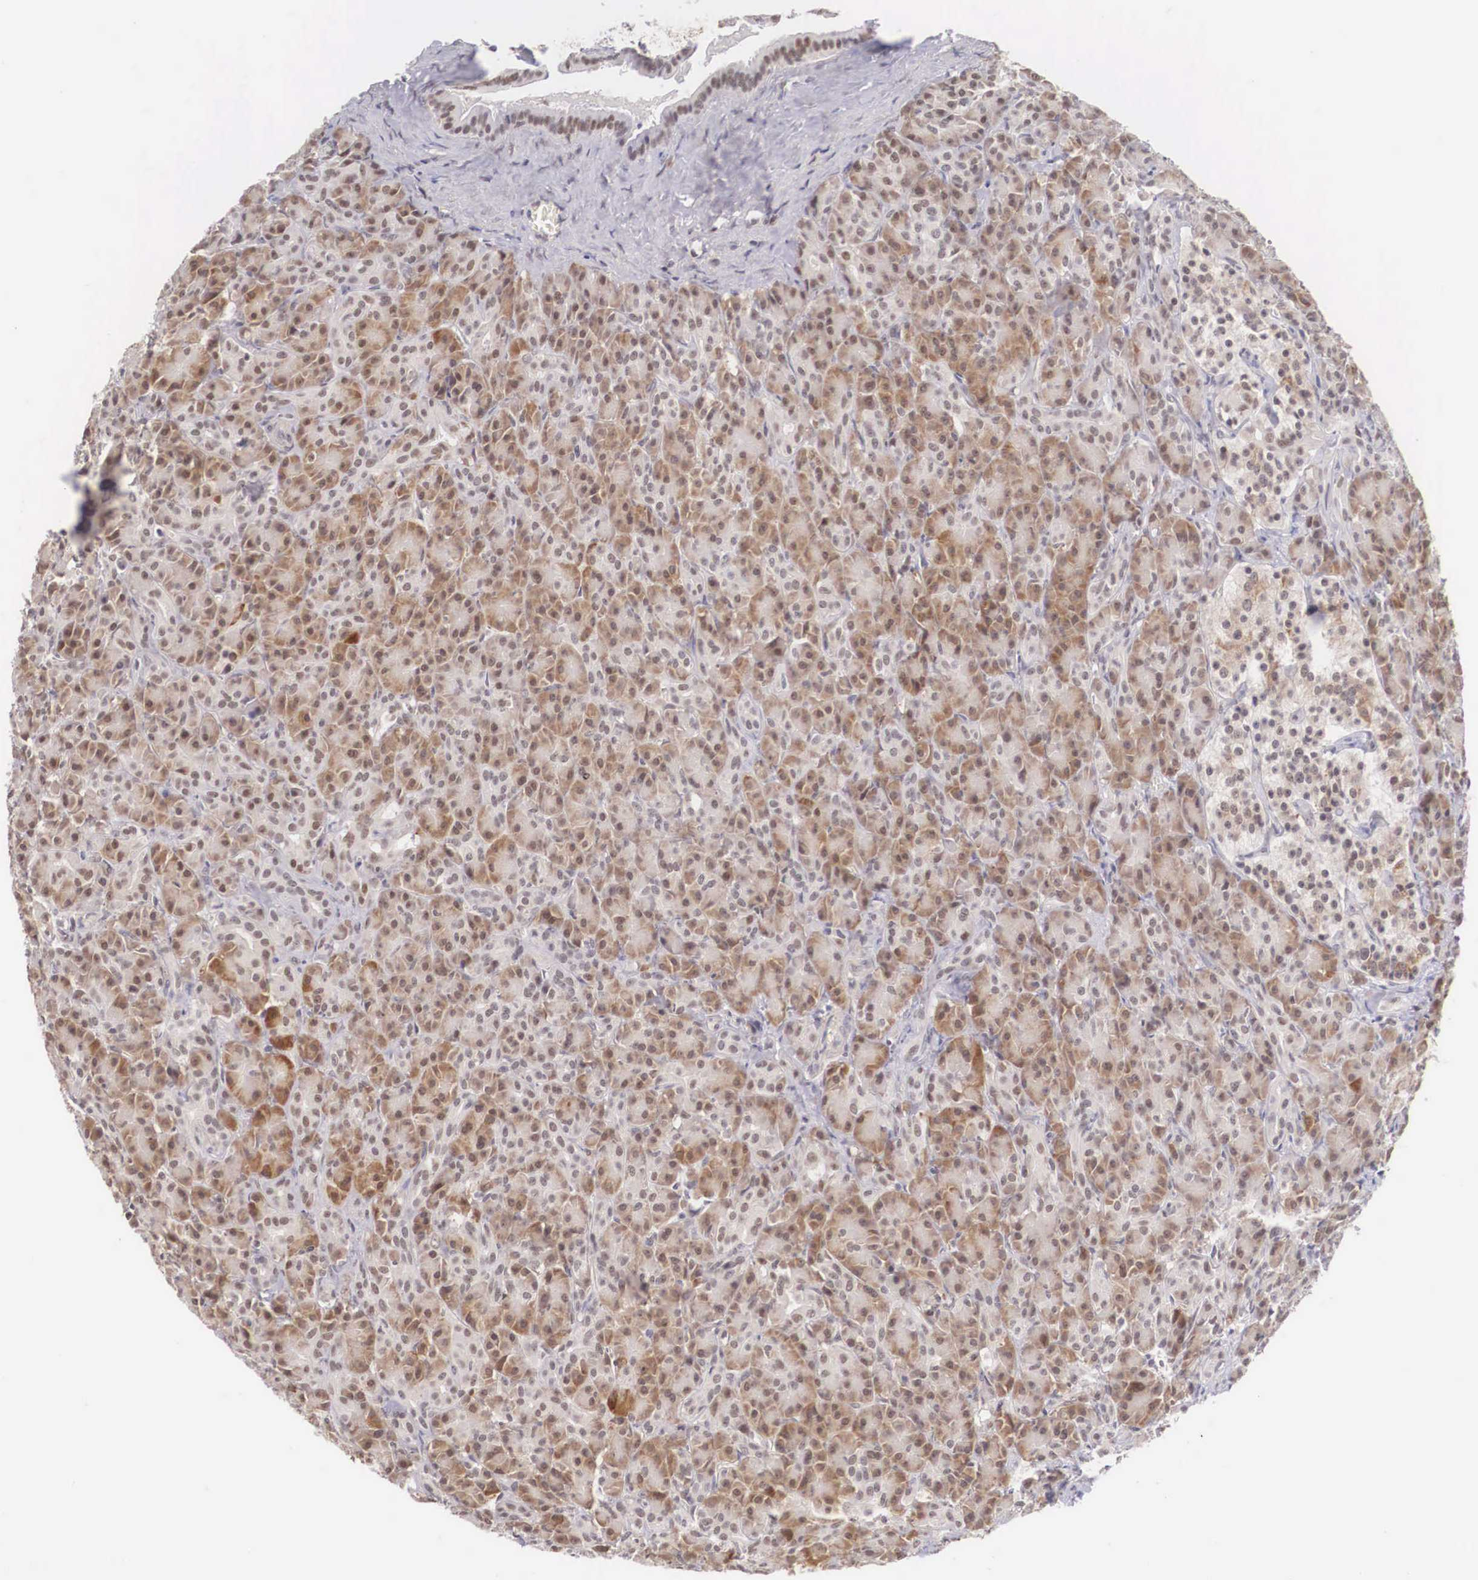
{"staining": {"intensity": "weak", "quantity": "25%-75%", "location": "cytoplasmic/membranous,nuclear"}, "tissue": "pancreas", "cell_type": "Exocrine glandular cells", "image_type": "normal", "snomed": [{"axis": "morphology", "description": "Normal tissue, NOS"}, {"axis": "topography", "description": "Lymph node"}, {"axis": "topography", "description": "Pancreas"}], "caption": "Weak cytoplasmic/membranous,nuclear protein expression is seen in about 25%-75% of exocrine glandular cells in pancreas. (Brightfield microscopy of DAB IHC at high magnification).", "gene": "ZNF275", "patient": {"sex": "male", "age": 59}}